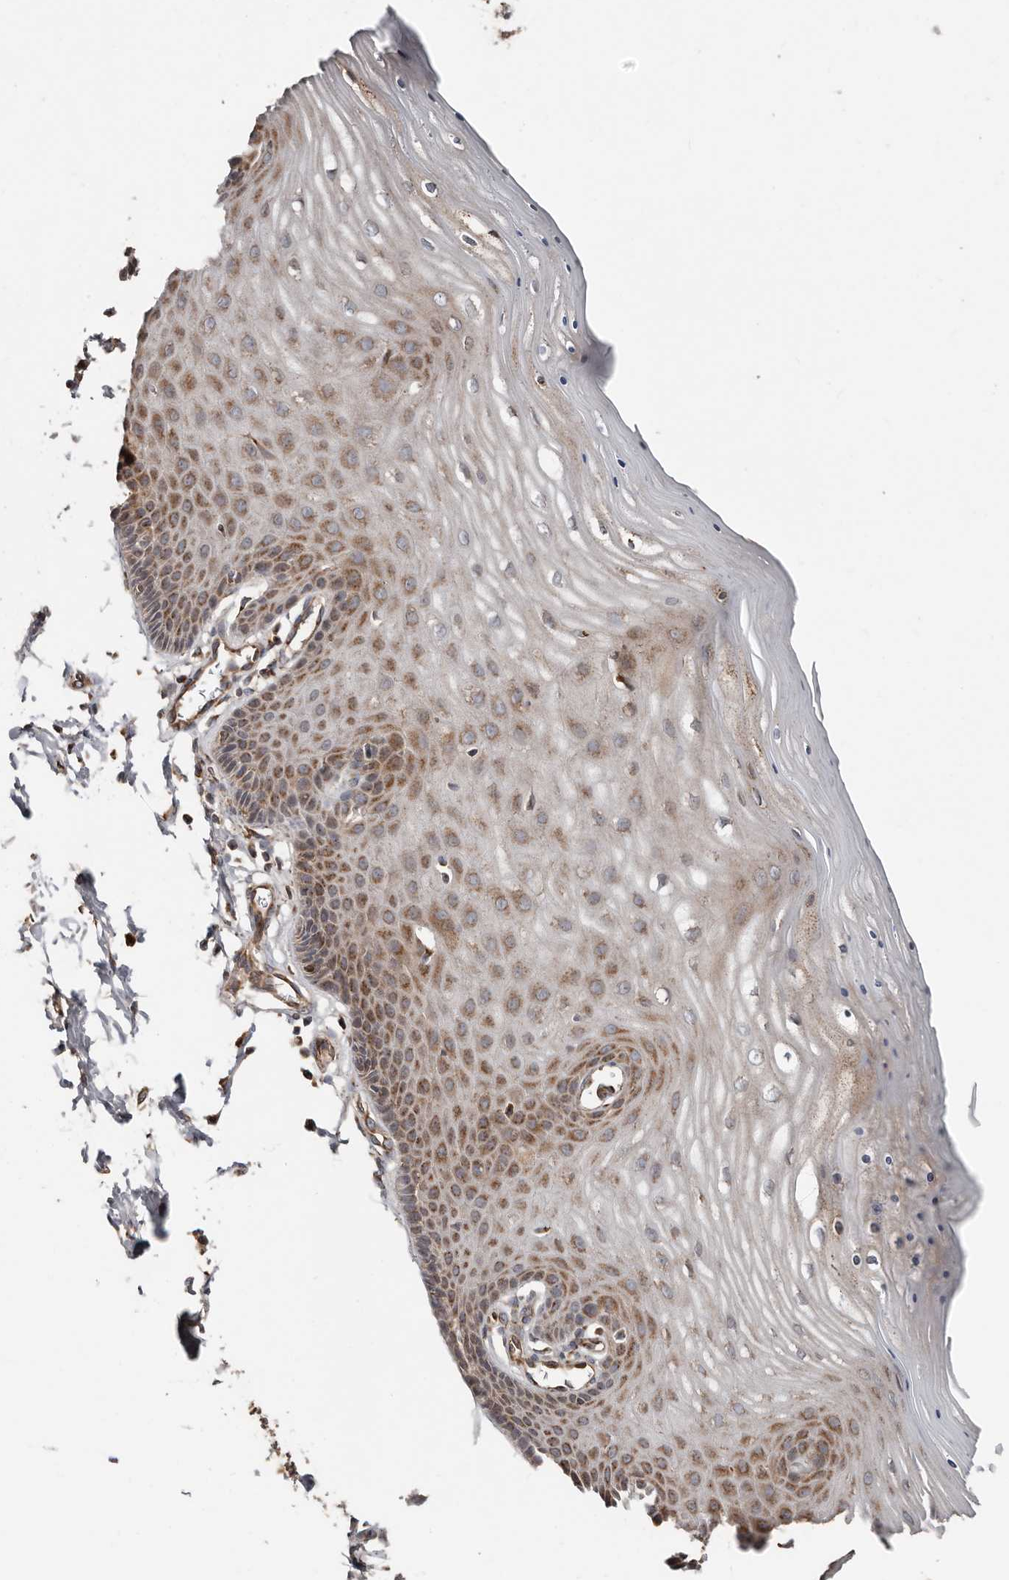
{"staining": {"intensity": "moderate", "quantity": ">75%", "location": "cytoplasmic/membranous"}, "tissue": "cervix", "cell_type": "Glandular cells", "image_type": "normal", "snomed": [{"axis": "morphology", "description": "Normal tissue, NOS"}, {"axis": "topography", "description": "Cervix"}], "caption": "A photomicrograph of human cervix stained for a protein reveals moderate cytoplasmic/membranous brown staining in glandular cells. The staining was performed using DAB (3,3'-diaminobenzidine), with brown indicating positive protein expression. Nuclei are stained blue with hematoxylin.", "gene": "COG1", "patient": {"sex": "female", "age": 55}}